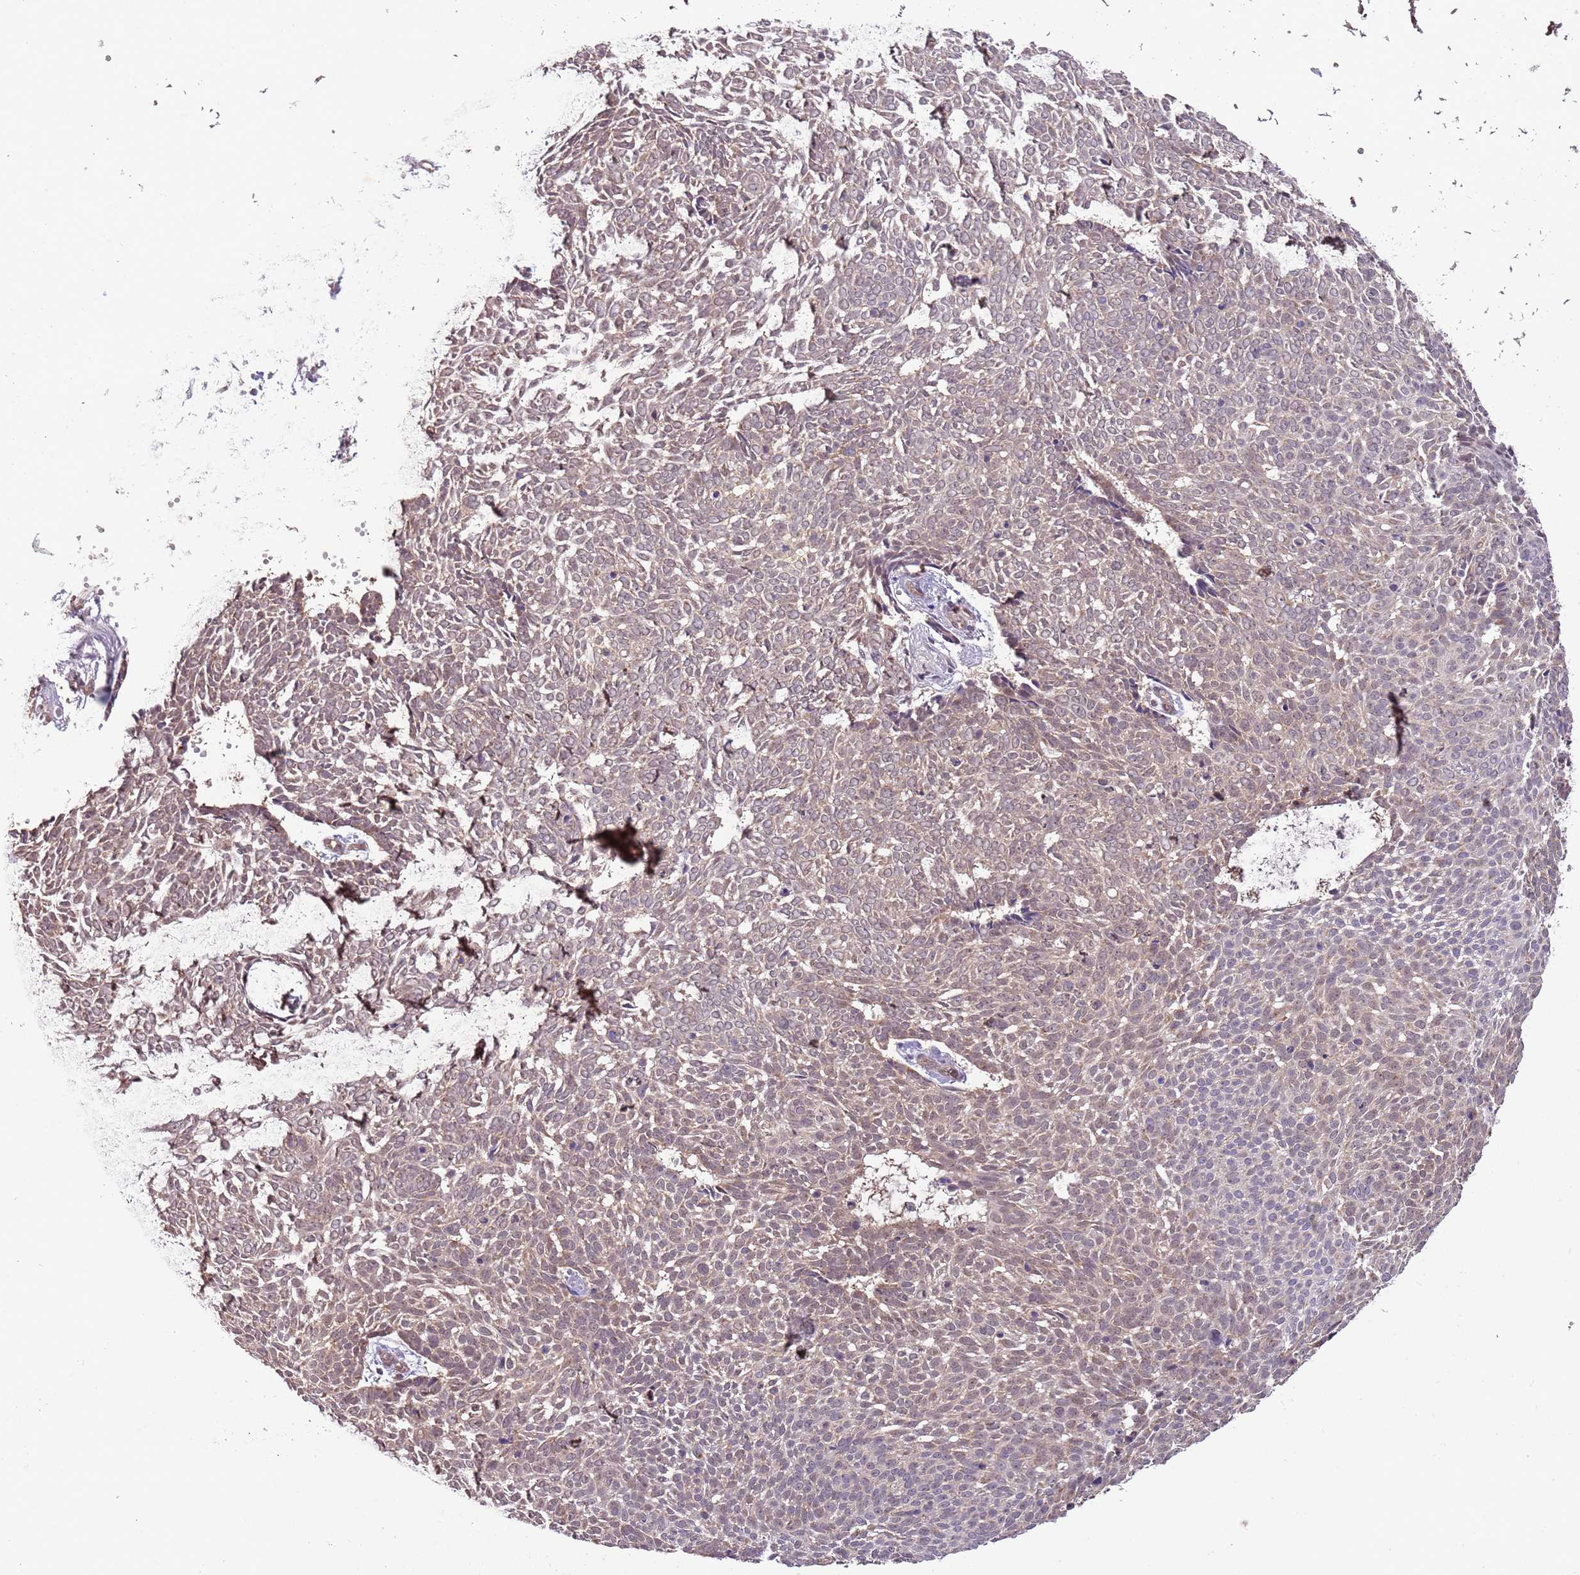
{"staining": {"intensity": "weak", "quantity": "25%-75%", "location": "cytoplasmic/membranous,nuclear"}, "tissue": "skin cancer", "cell_type": "Tumor cells", "image_type": "cancer", "snomed": [{"axis": "morphology", "description": "Basal cell carcinoma"}, {"axis": "topography", "description": "Skin"}], "caption": "Brown immunohistochemical staining in skin basal cell carcinoma exhibits weak cytoplasmic/membranous and nuclear positivity in about 25%-75% of tumor cells. (IHC, brightfield microscopy, high magnification).", "gene": "NBPF6", "patient": {"sex": "male", "age": 61}}